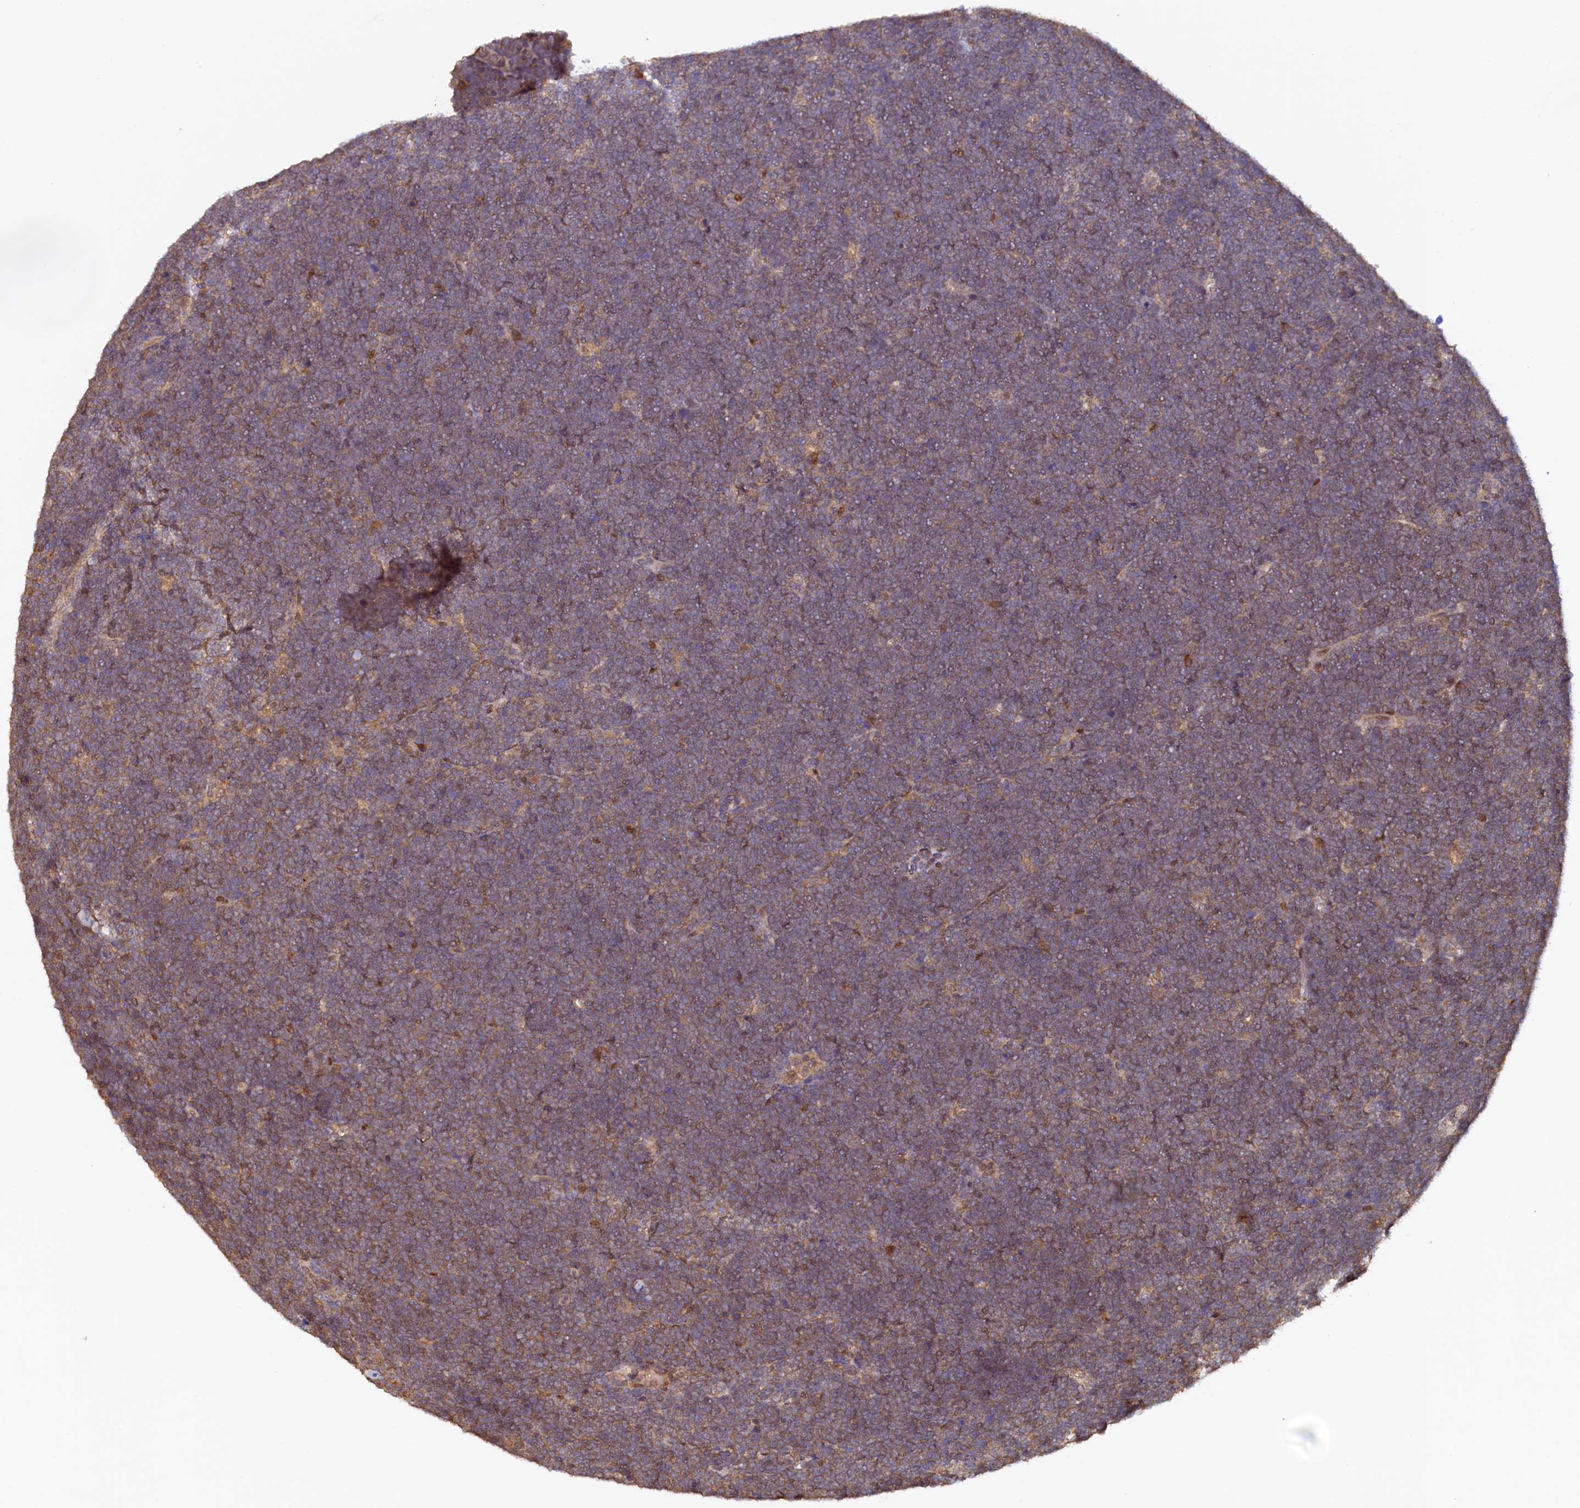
{"staining": {"intensity": "moderate", "quantity": ">75%", "location": "cytoplasmic/membranous"}, "tissue": "lymphoma", "cell_type": "Tumor cells", "image_type": "cancer", "snomed": [{"axis": "morphology", "description": "Malignant lymphoma, non-Hodgkin's type, High grade"}, {"axis": "topography", "description": "Lymph node"}], "caption": "High-grade malignant lymphoma, non-Hodgkin's type stained with DAB immunohistochemistry reveals medium levels of moderate cytoplasmic/membranous positivity in about >75% of tumor cells. The protein of interest is shown in brown color, while the nuclei are stained blue.", "gene": "UBL7", "patient": {"sex": "male", "age": 13}}